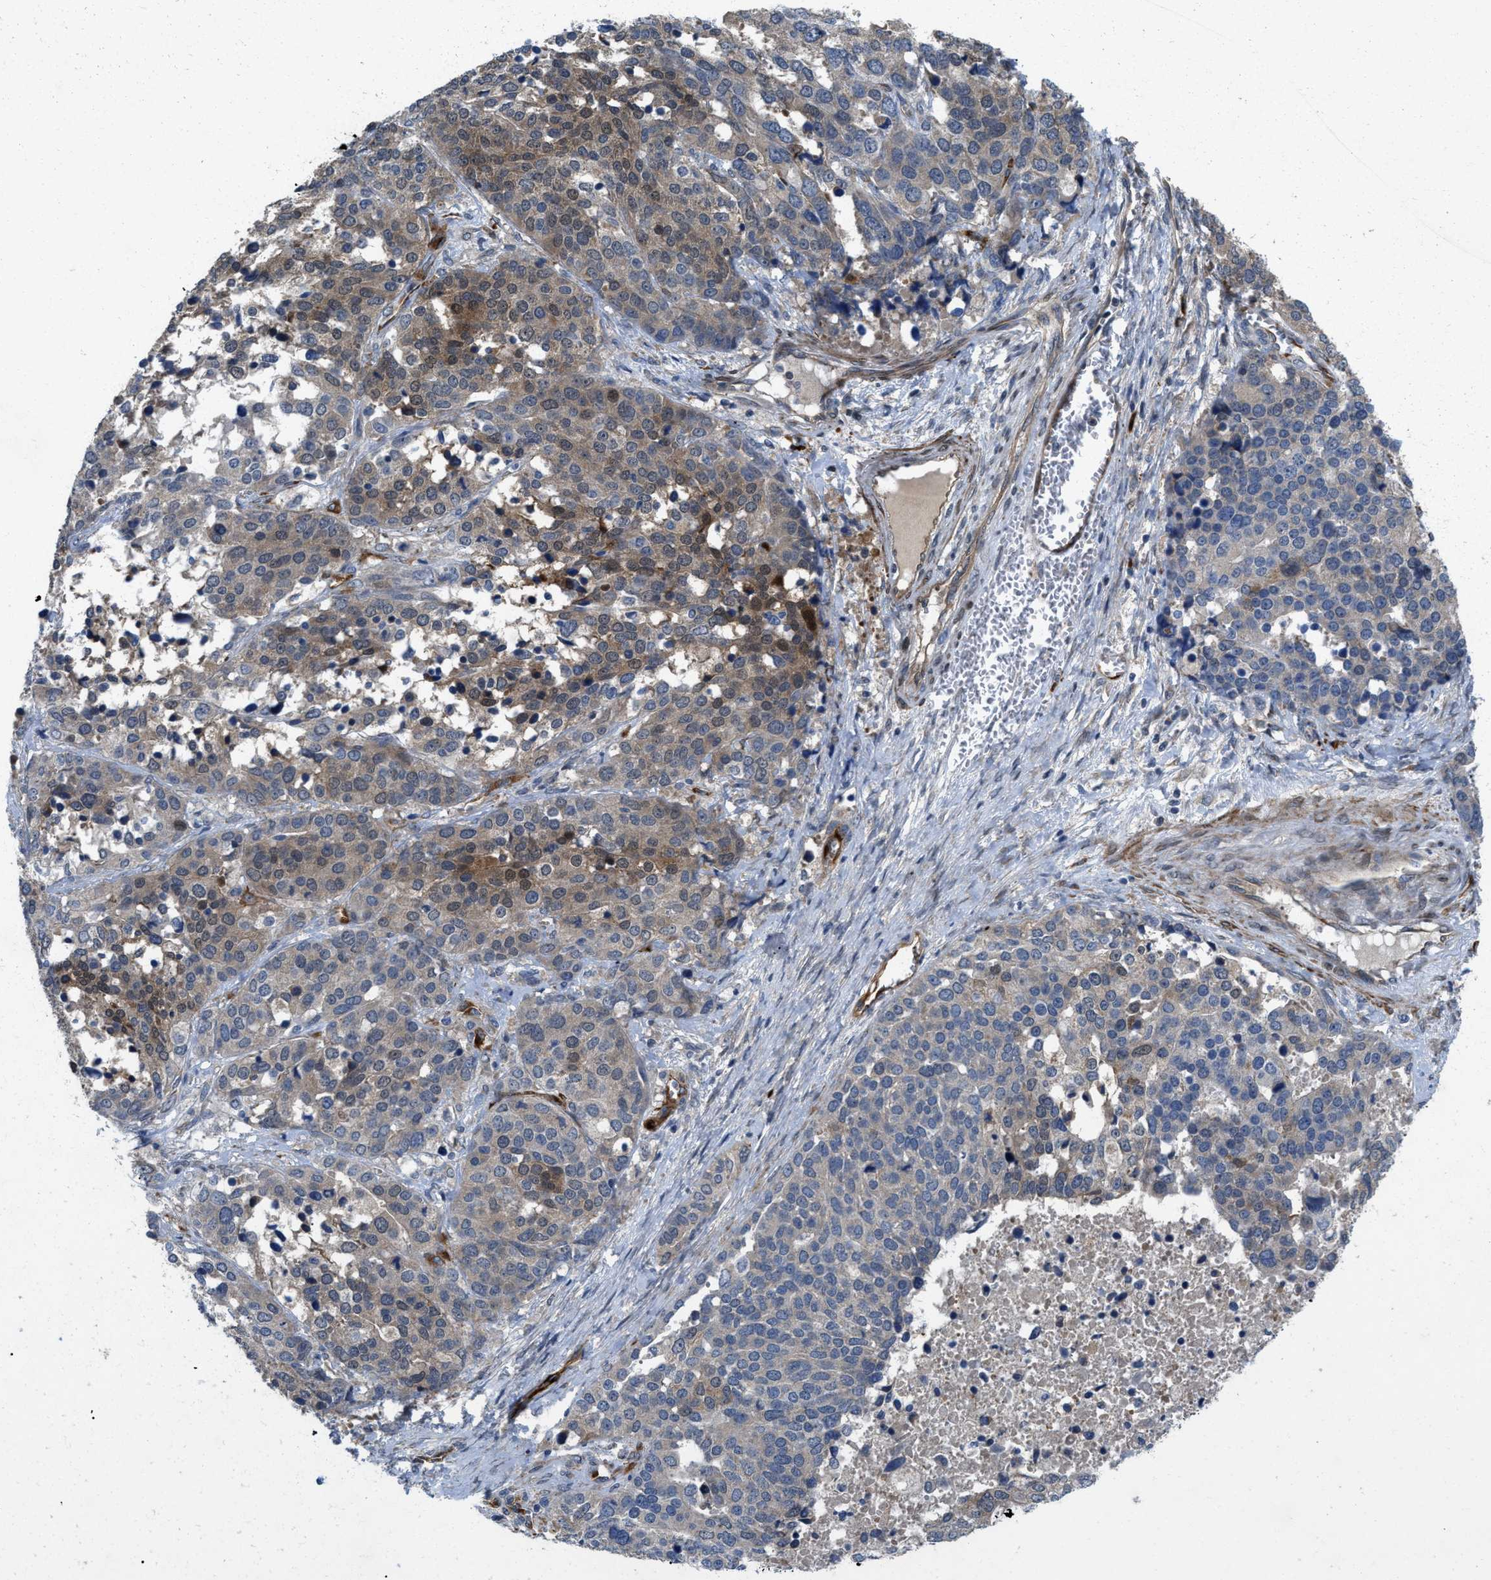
{"staining": {"intensity": "moderate", "quantity": "25%-75%", "location": "cytoplasmic/membranous,nuclear"}, "tissue": "ovarian cancer", "cell_type": "Tumor cells", "image_type": "cancer", "snomed": [{"axis": "morphology", "description": "Cystadenocarcinoma, serous, NOS"}, {"axis": "topography", "description": "Ovary"}], "caption": "Immunohistochemistry photomicrograph of human ovarian serous cystadenocarcinoma stained for a protein (brown), which demonstrates medium levels of moderate cytoplasmic/membranous and nuclear staining in approximately 25%-75% of tumor cells.", "gene": "HSPA12B", "patient": {"sex": "female", "age": 44}}